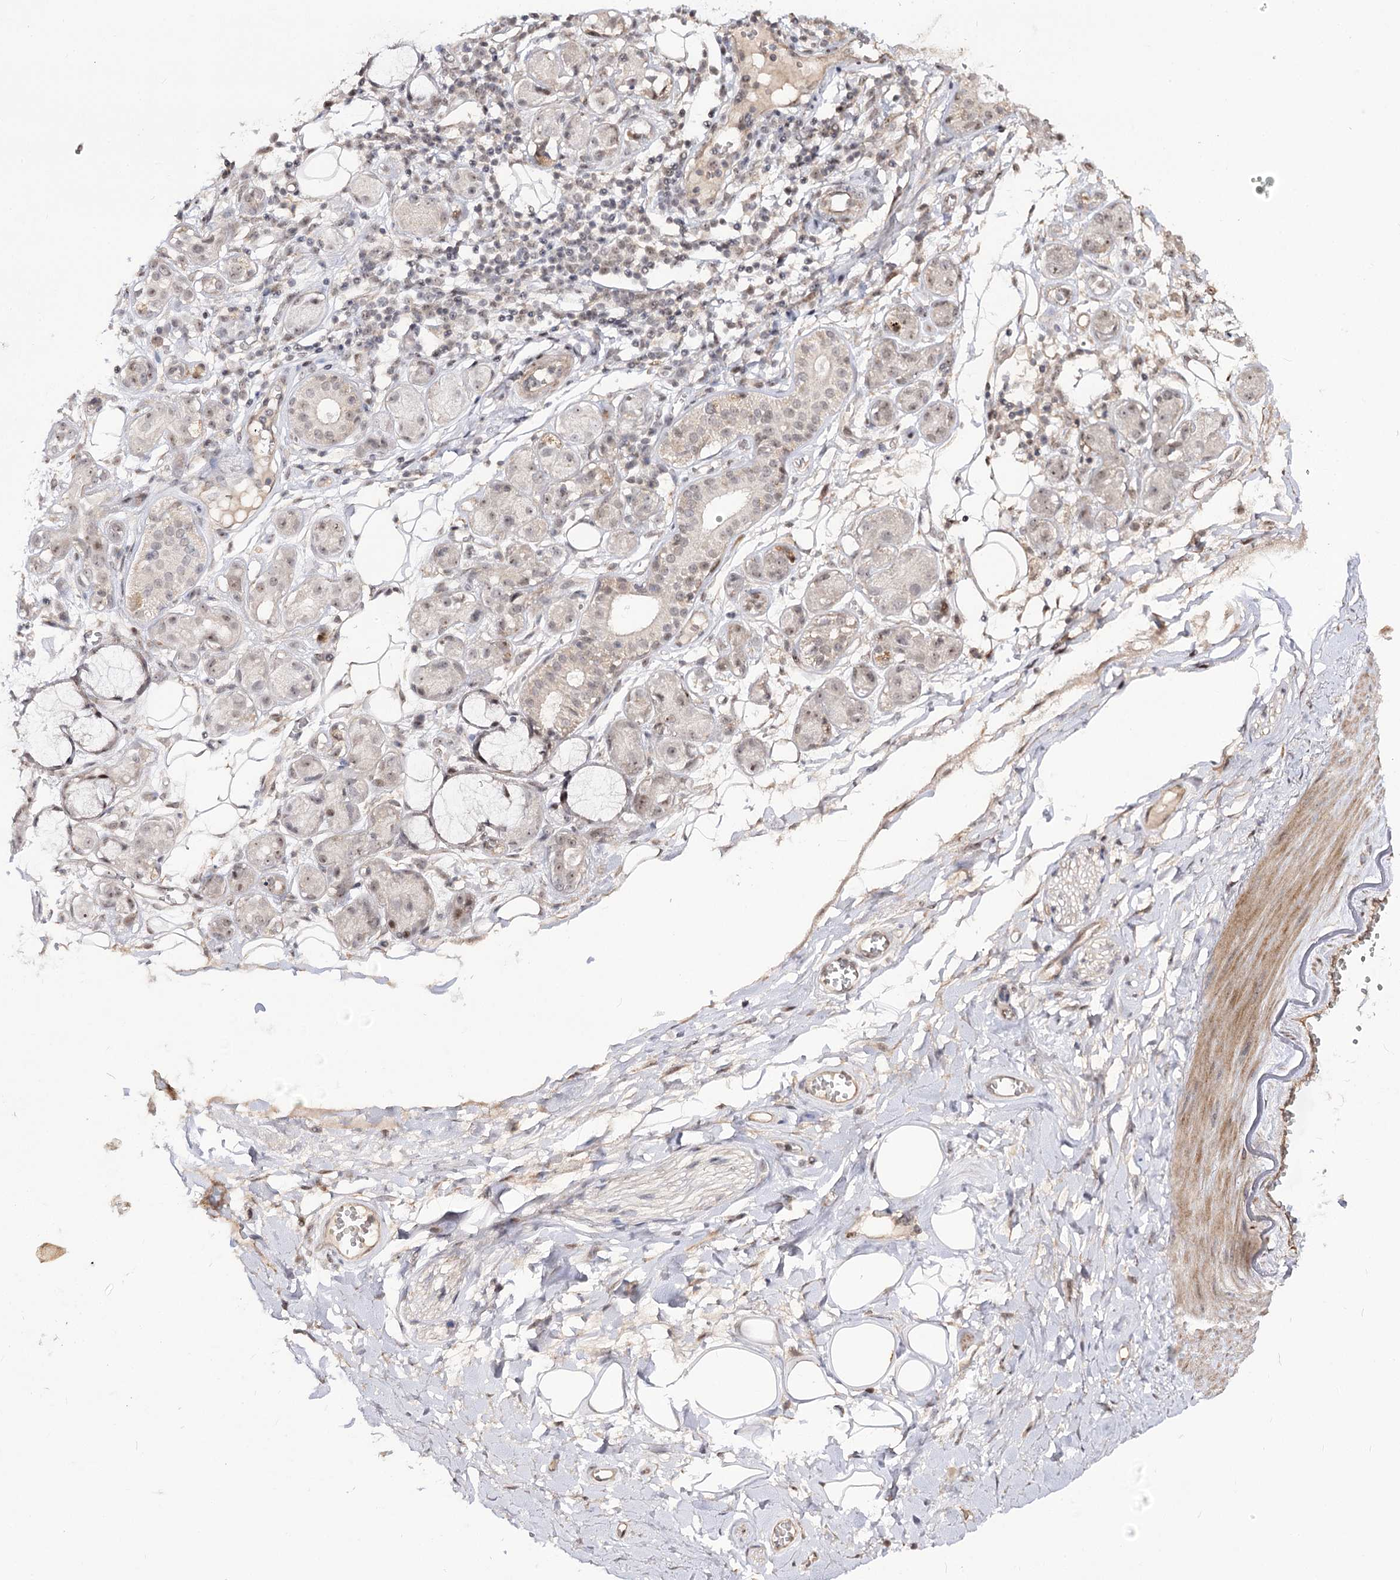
{"staining": {"intensity": "moderate", "quantity": "<25%", "location": "nuclear"}, "tissue": "adipose tissue", "cell_type": "Adipocytes", "image_type": "normal", "snomed": [{"axis": "morphology", "description": "Normal tissue, NOS"}, {"axis": "morphology", "description": "Inflammation, NOS"}, {"axis": "topography", "description": "Salivary gland"}, {"axis": "topography", "description": "Peripheral nerve tissue"}], "caption": "Immunohistochemical staining of unremarkable adipose tissue reveals <25% levels of moderate nuclear protein positivity in about <25% of adipocytes.", "gene": "RRP9", "patient": {"sex": "female", "age": 75}}